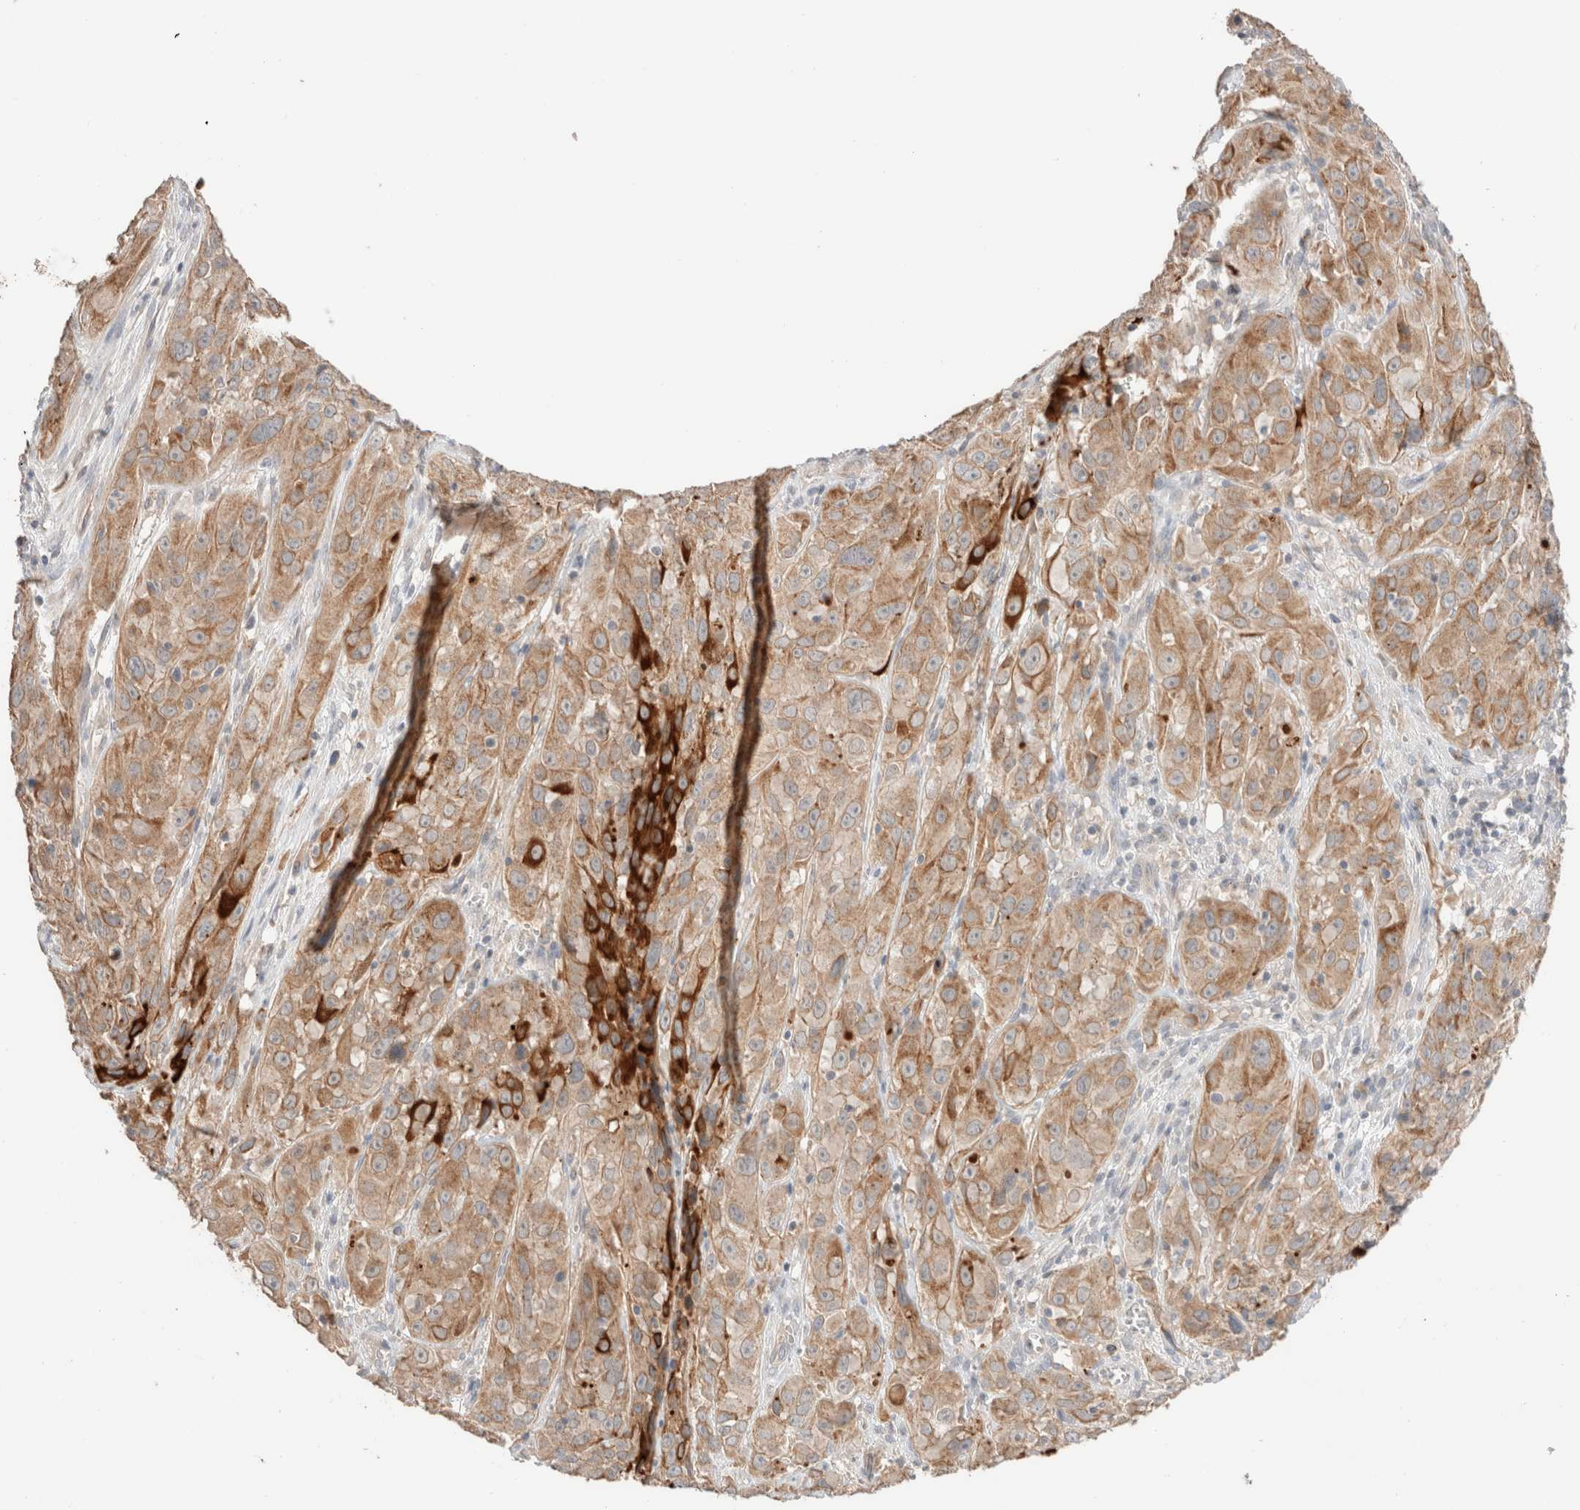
{"staining": {"intensity": "moderate", "quantity": ">75%", "location": "cytoplasmic/membranous"}, "tissue": "cervical cancer", "cell_type": "Tumor cells", "image_type": "cancer", "snomed": [{"axis": "morphology", "description": "Squamous cell carcinoma, NOS"}, {"axis": "topography", "description": "Cervix"}], "caption": "Protein staining shows moderate cytoplasmic/membranous positivity in about >75% of tumor cells in cervical squamous cell carcinoma.", "gene": "TRIM41", "patient": {"sex": "female", "age": 32}}